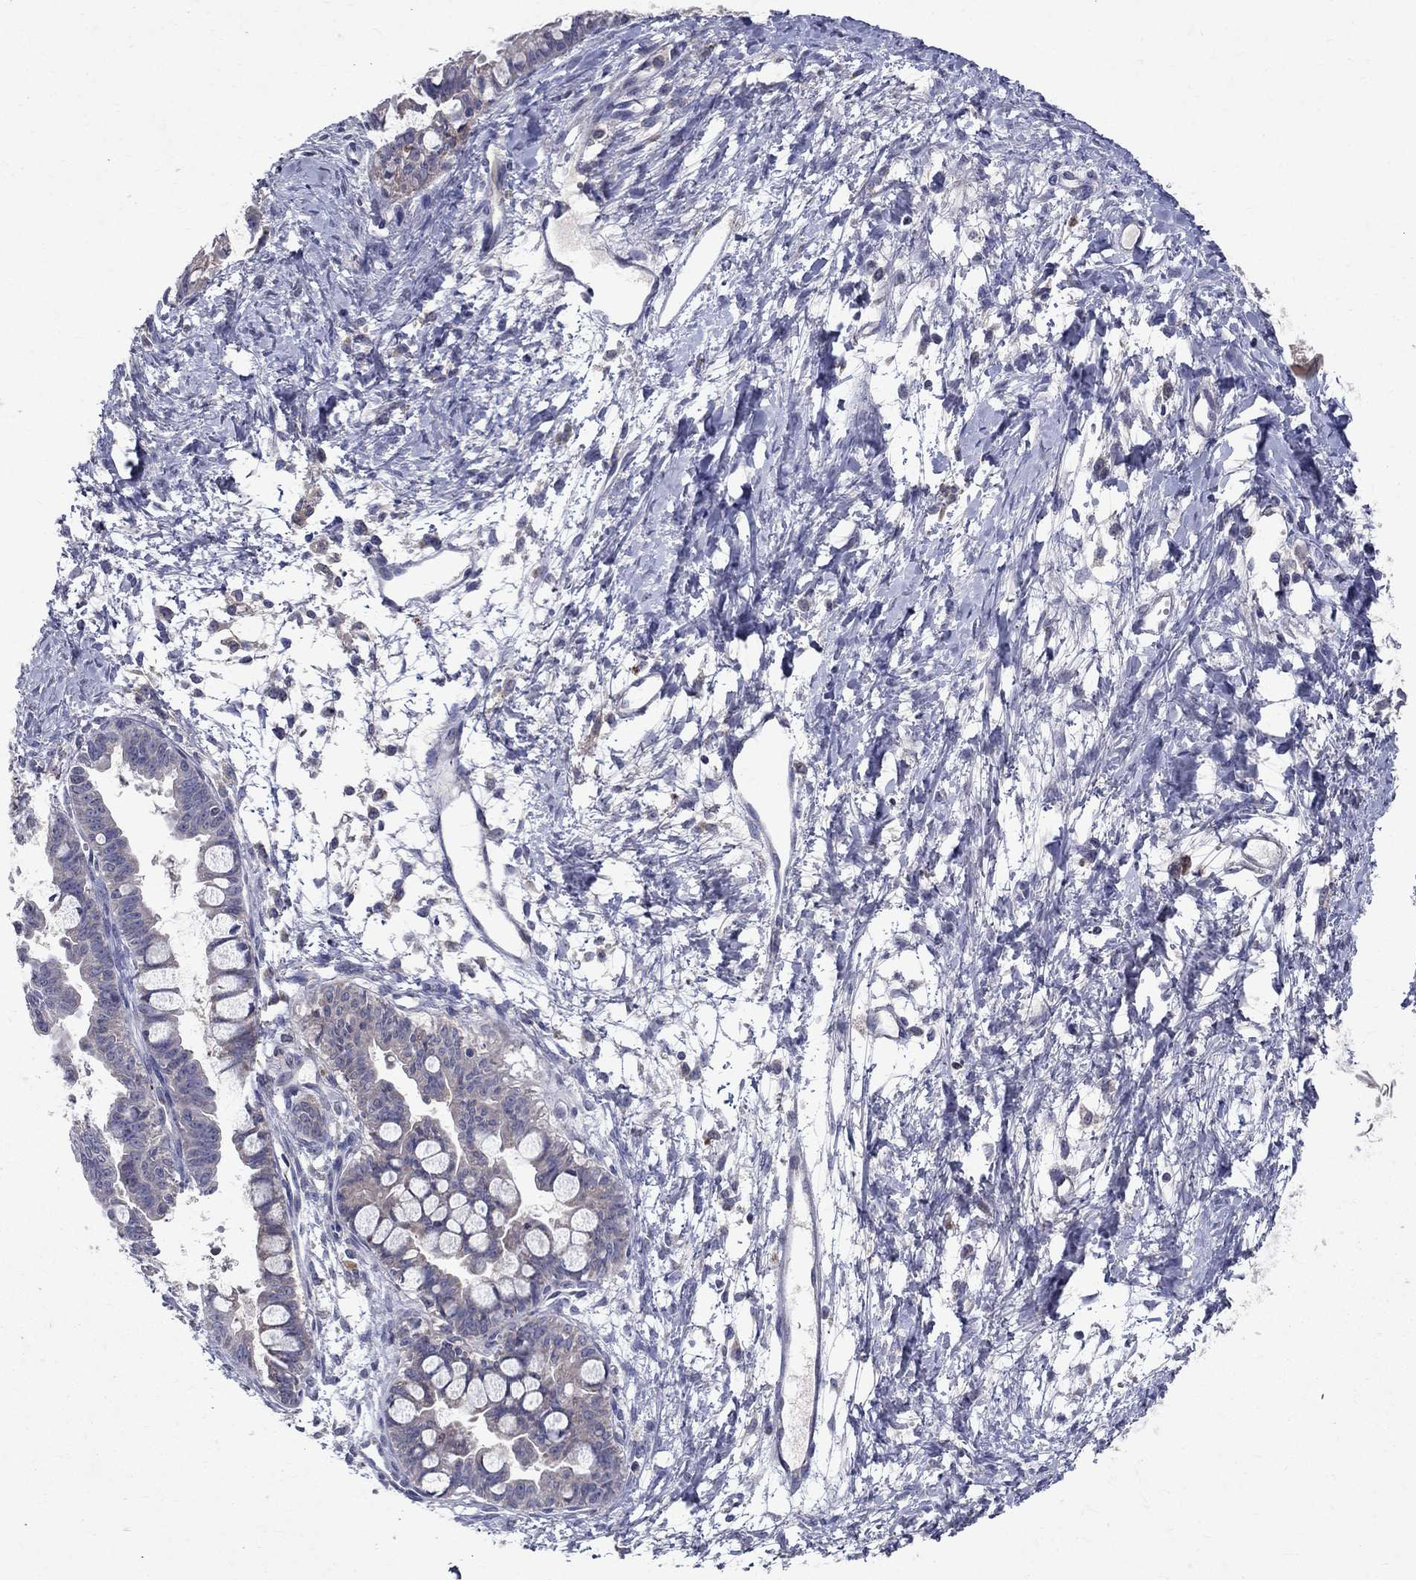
{"staining": {"intensity": "negative", "quantity": "none", "location": "none"}, "tissue": "ovarian cancer", "cell_type": "Tumor cells", "image_type": "cancer", "snomed": [{"axis": "morphology", "description": "Cystadenocarcinoma, mucinous, NOS"}, {"axis": "topography", "description": "Ovary"}], "caption": "DAB immunohistochemical staining of human ovarian cancer reveals no significant expression in tumor cells.", "gene": "SLC4A10", "patient": {"sex": "female", "age": 63}}